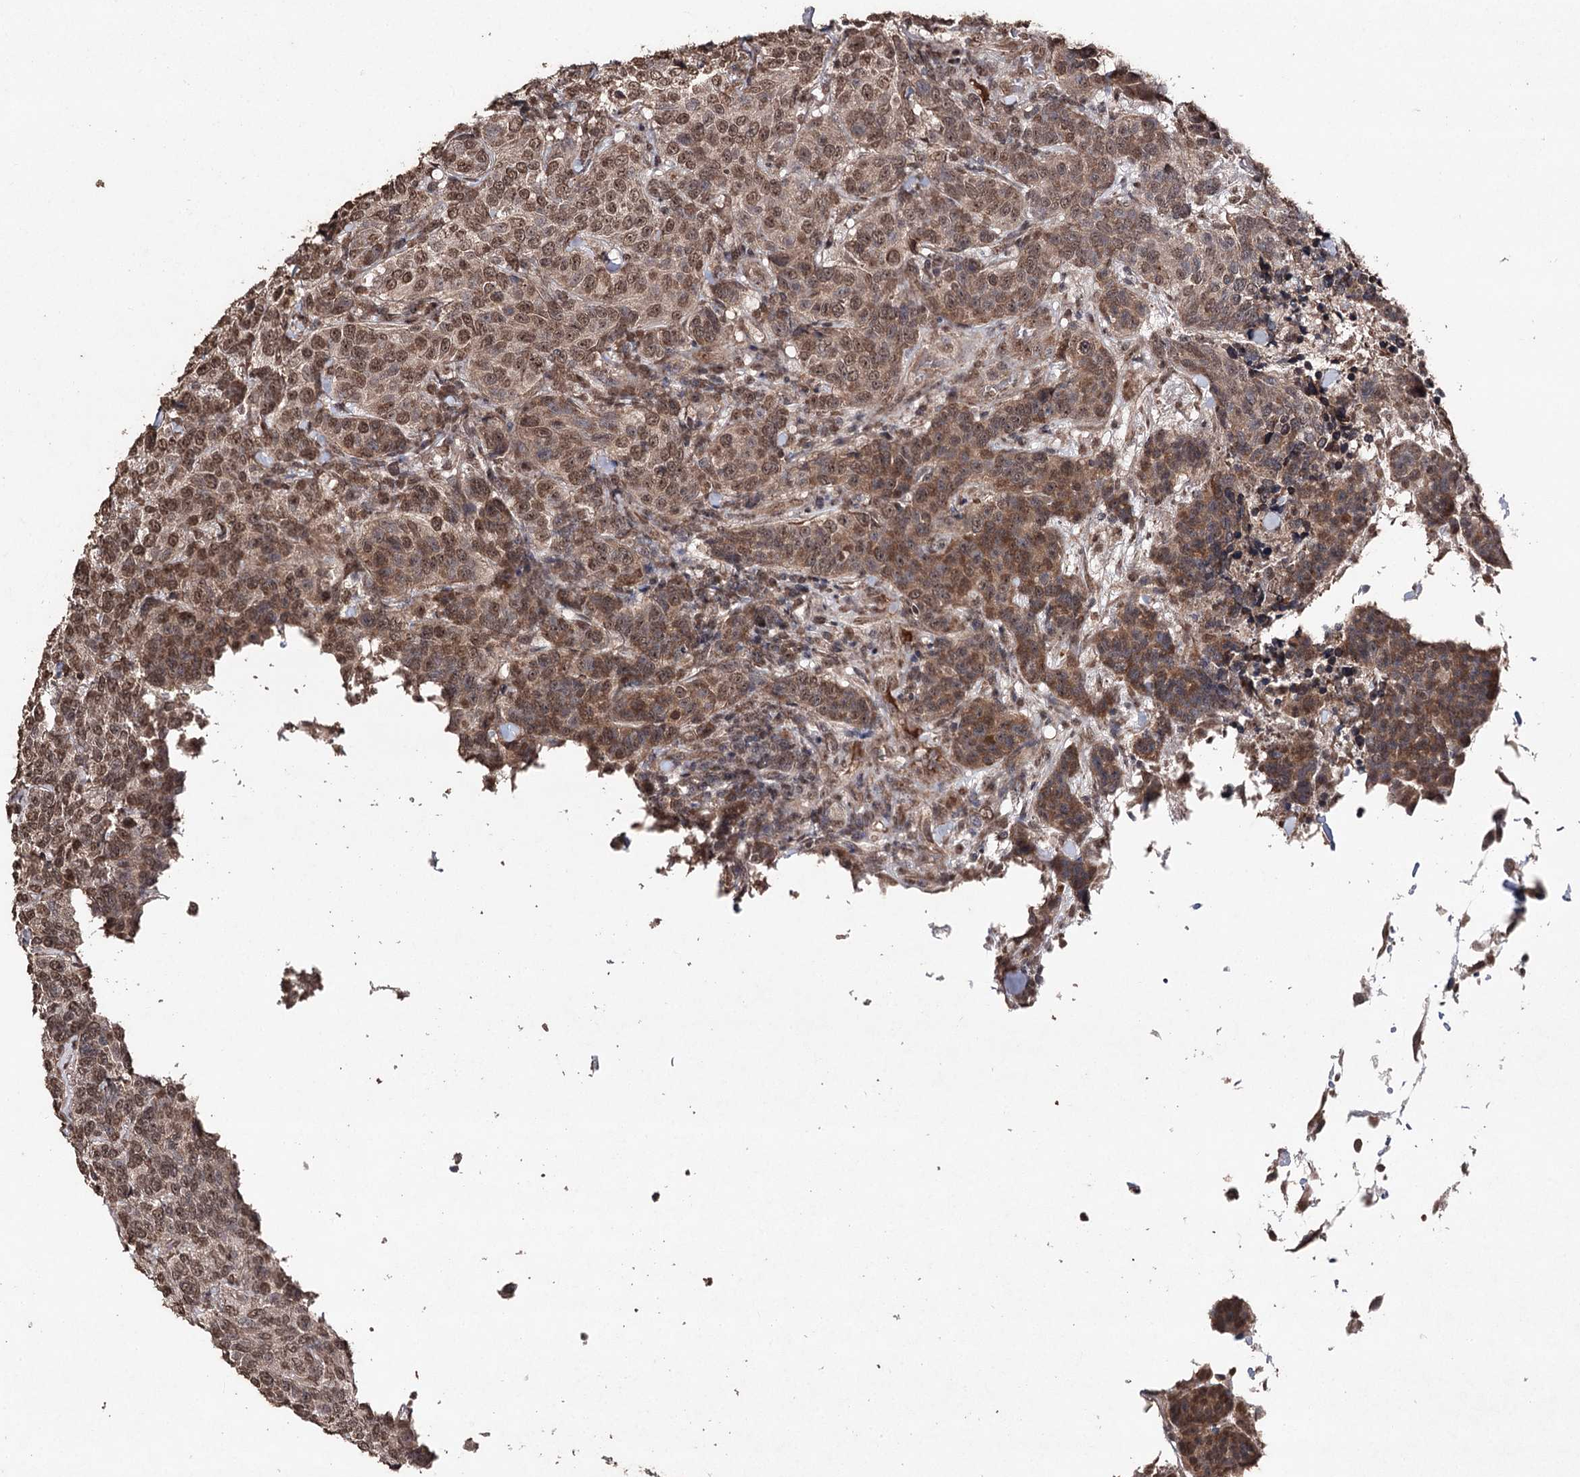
{"staining": {"intensity": "moderate", "quantity": ">75%", "location": "cytoplasmic/membranous,nuclear"}, "tissue": "breast cancer", "cell_type": "Tumor cells", "image_type": "cancer", "snomed": [{"axis": "morphology", "description": "Duct carcinoma"}, {"axis": "topography", "description": "Breast"}], "caption": "There is medium levels of moderate cytoplasmic/membranous and nuclear expression in tumor cells of invasive ductal carcinoma (breast), as demonstrated by immunohistochemical staining (brown color).", "gene": "ATG14", "patient": {"sex": "female", "age": 55}}